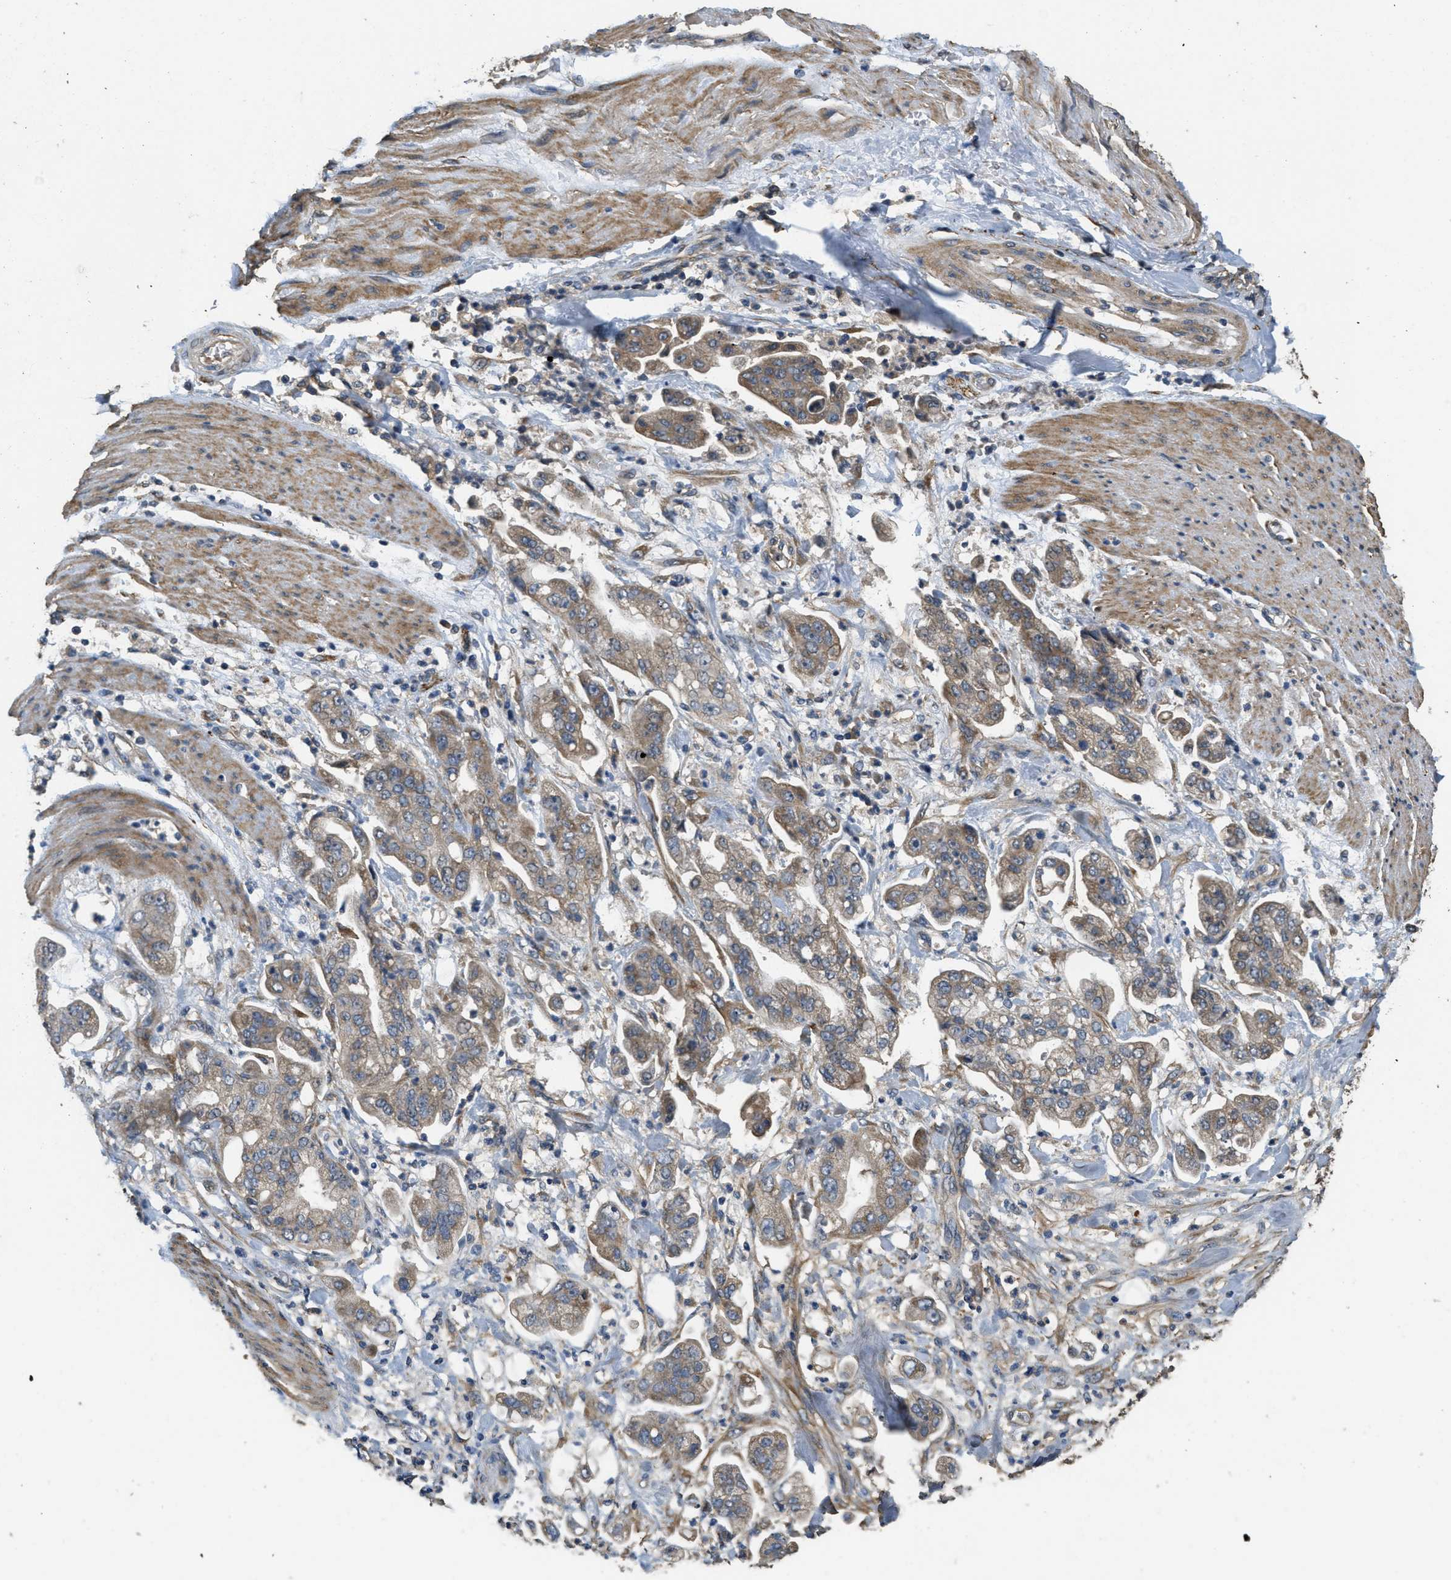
{"staining": {"intensity": "moderate", "quantity": ">75%", "location": "cytoplasmic/membranous"}, "tissue": "stomach cancer", "cell_type": "Tumor cells", "image_type": "cancer", "snomed": [{"axis": "morphology", "description": "Adenocarcinoma, NOS"}, {"axis": "topography", "description": "Stomach"}], "caption": "Stomach cancer (adenocarcinoma) tissue shows moderate cytoplasmic/membranous expression in about >75% of tumor cells, visualized by immunohistochemistry. Nuclei are stained in blue.", "gene": "THBS2", "patient": {"sex": "male", "age": 62}}